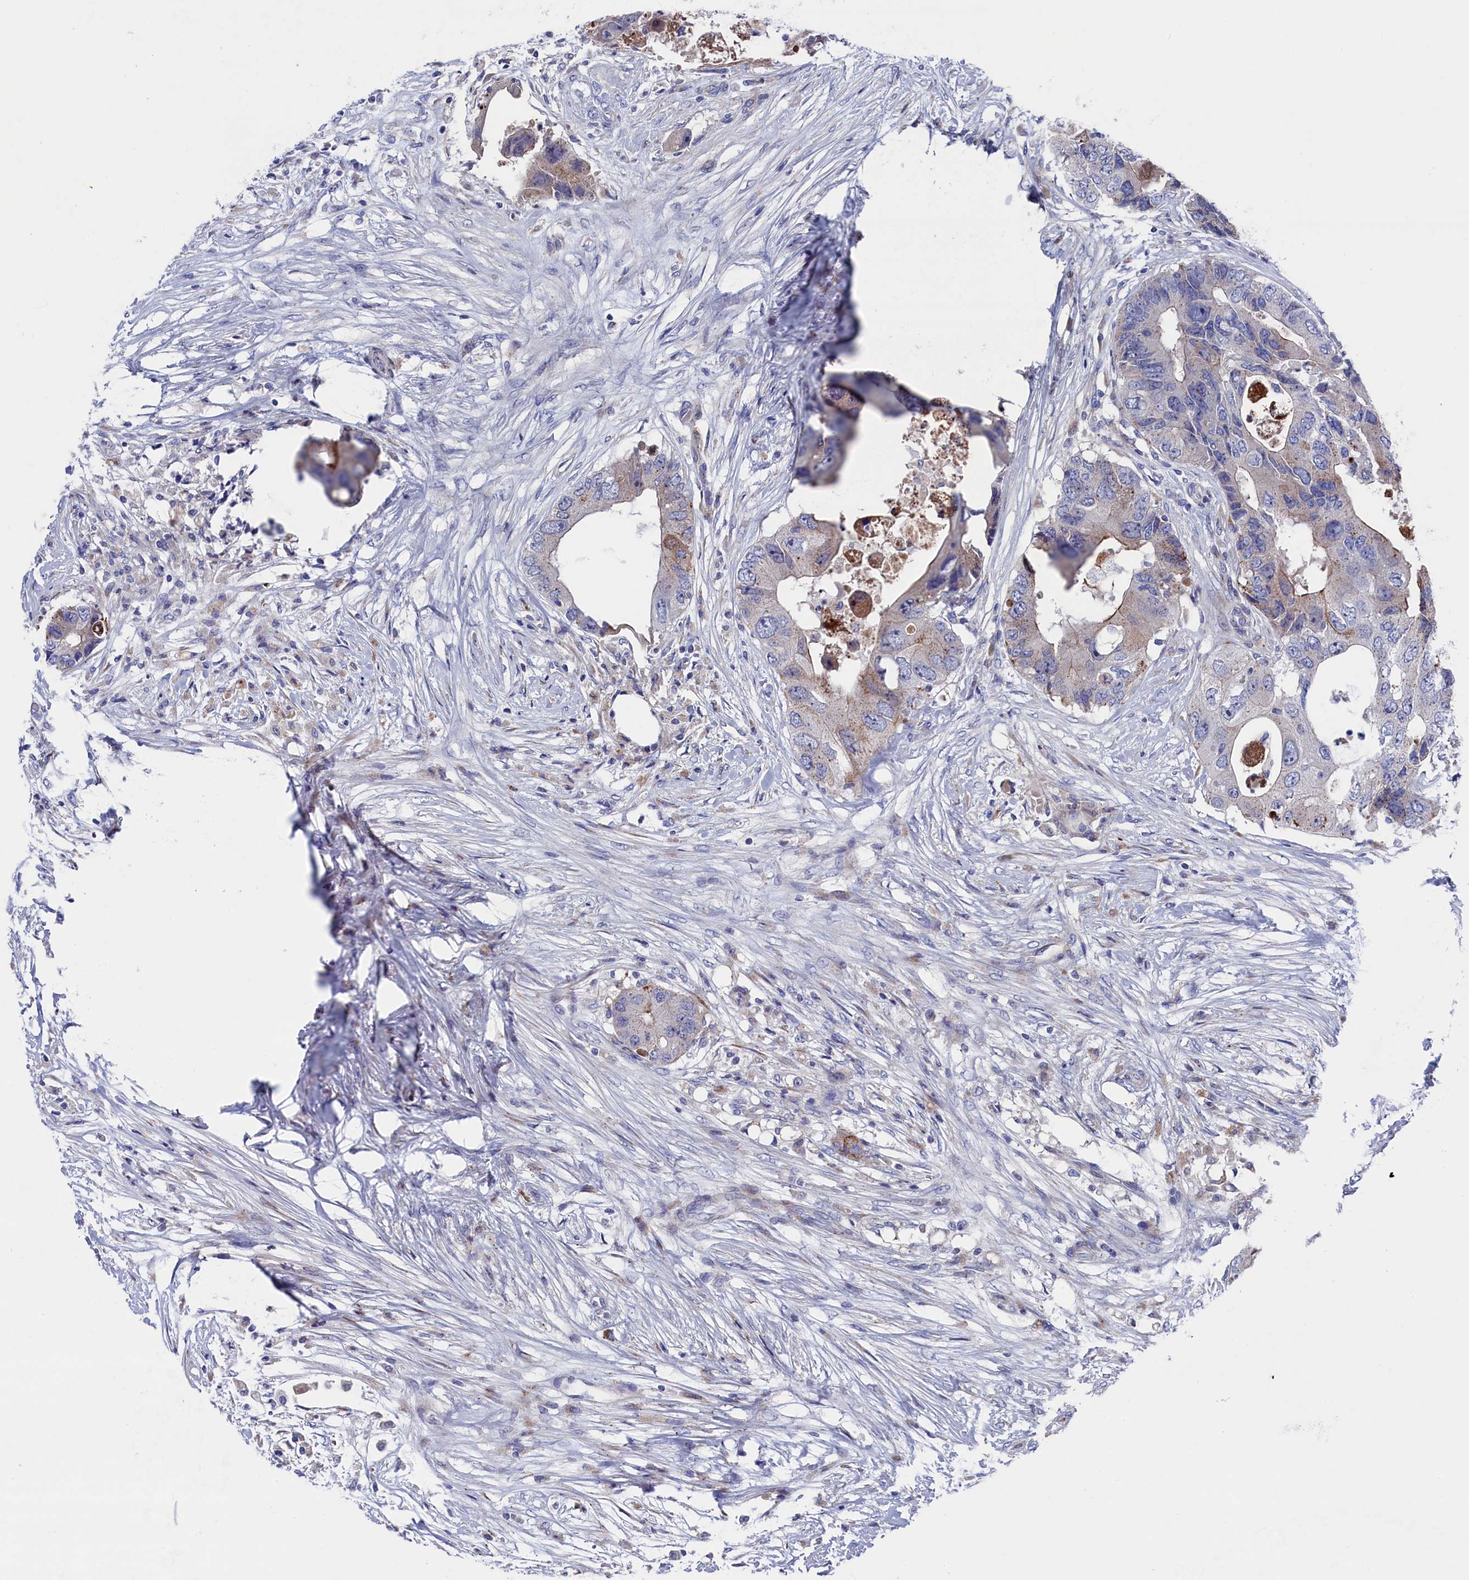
{"staining": {"intensity": "weak", "quantity": "<25%", "location": "cytoplasmic/membranous"}, "tissue": "colorectal cancer", "cell_type": "Tumor cells", "image_type": "cancer", "snomed": [{"axis": "morphology", "description": "Adenocarcinoma, NOS"}, {"axis": "topography", "description": "Colon"}], "caption": "DAB (3,3'-diaminobenzidine) immunohistochemical staining of human colorectal adenocarcinoma displays no significant expression in tumor cells.", "gene": "NUDT7", "patient": {"sex": "male", "age": 71}}